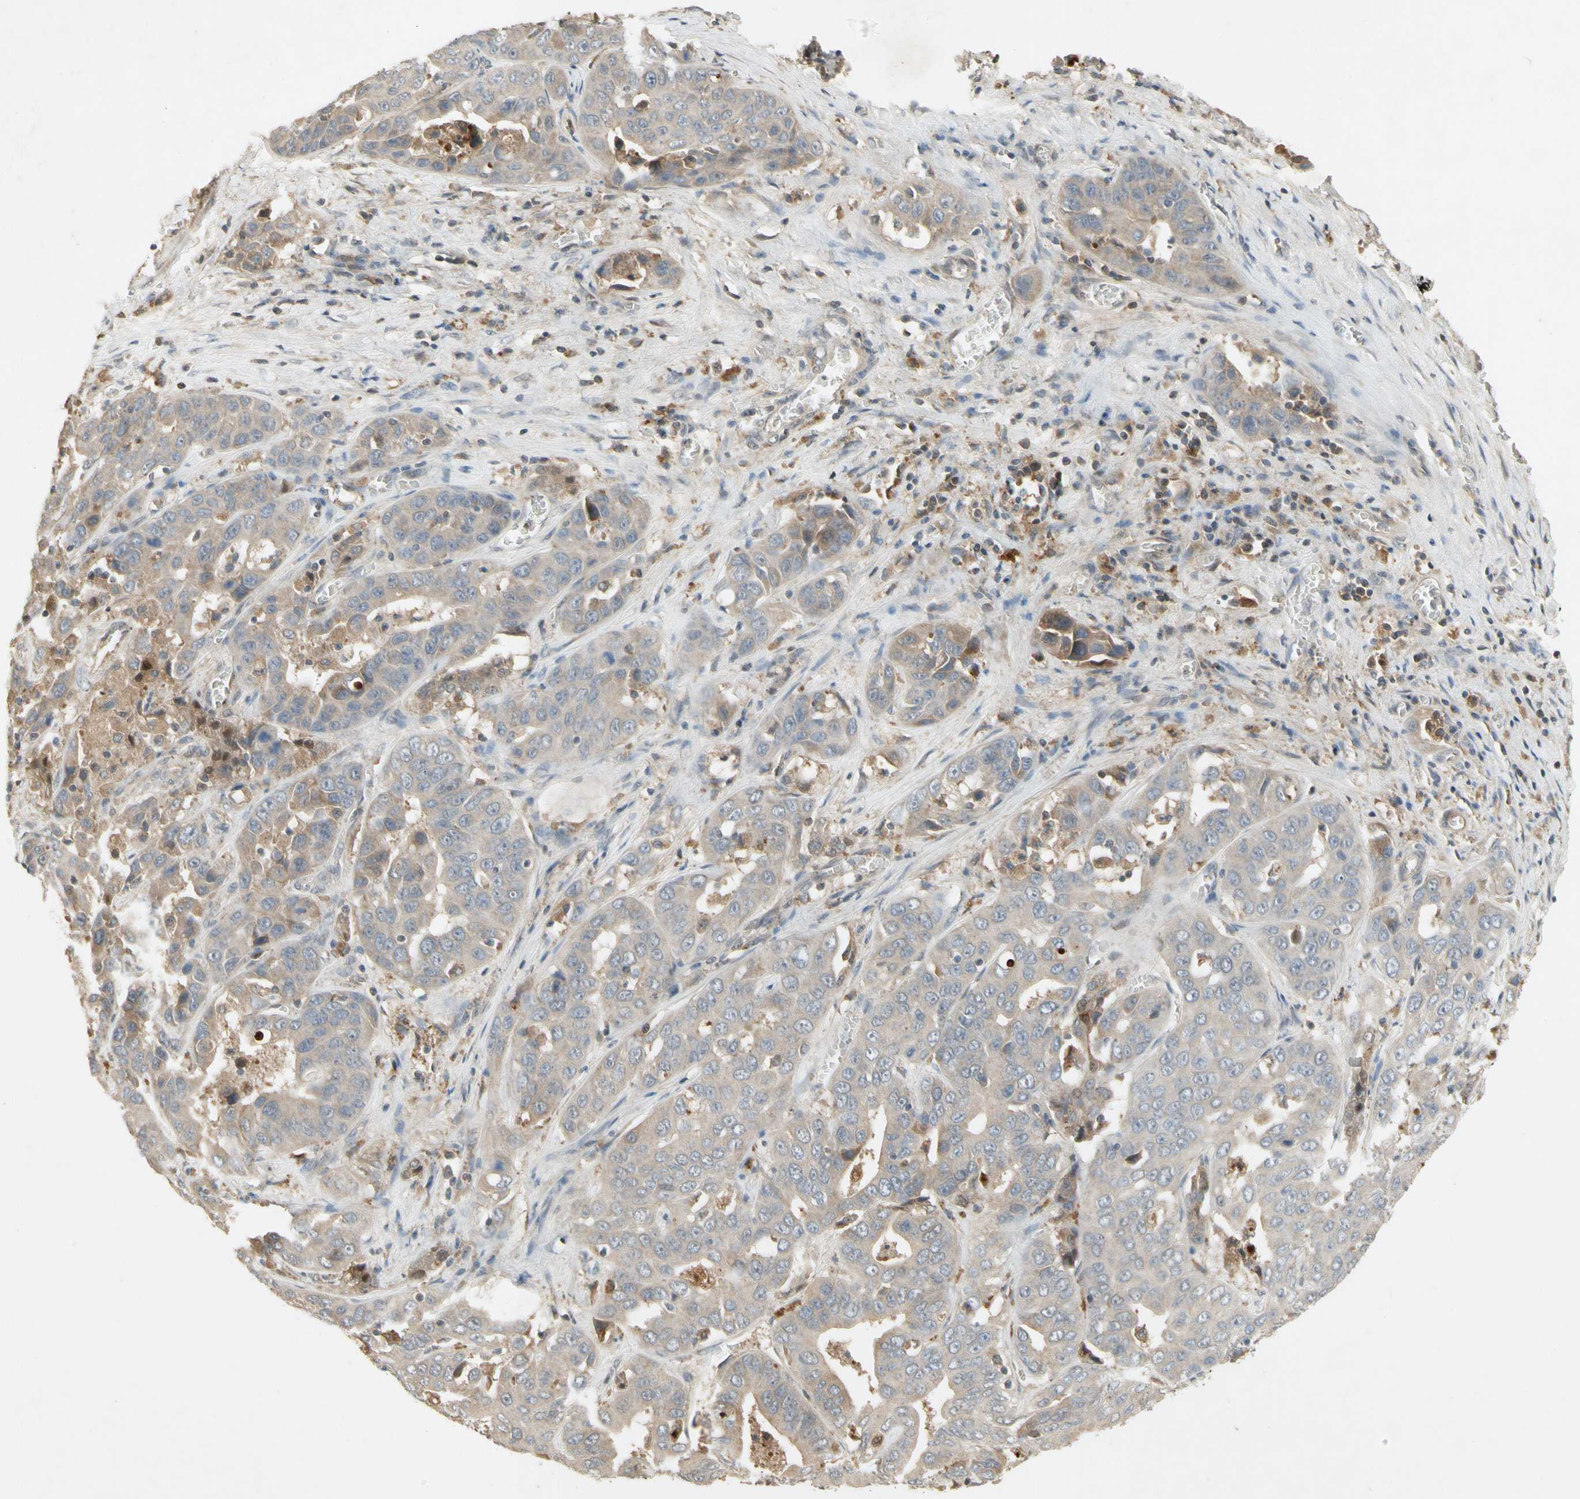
{"staining": {"intensity": "weak", "quantity": "<25%", "location": "cytoplasmic/membranous"}, "tissue": "liver cancer", "cell_type": "Tumor cells", "image_type": "cancer", "snomed": [{"axis": "morphology", "description": "Cholangiocarcinoma"}, {"axis": "topography", "description": "Liver"}], "caption": "Cholangiocarcinoma (liver) was stained to show a protein in brown. There is no significant staining in tumor cells.", "gene": "NRG4", "patient": {"sex": "female", "age": 52}}